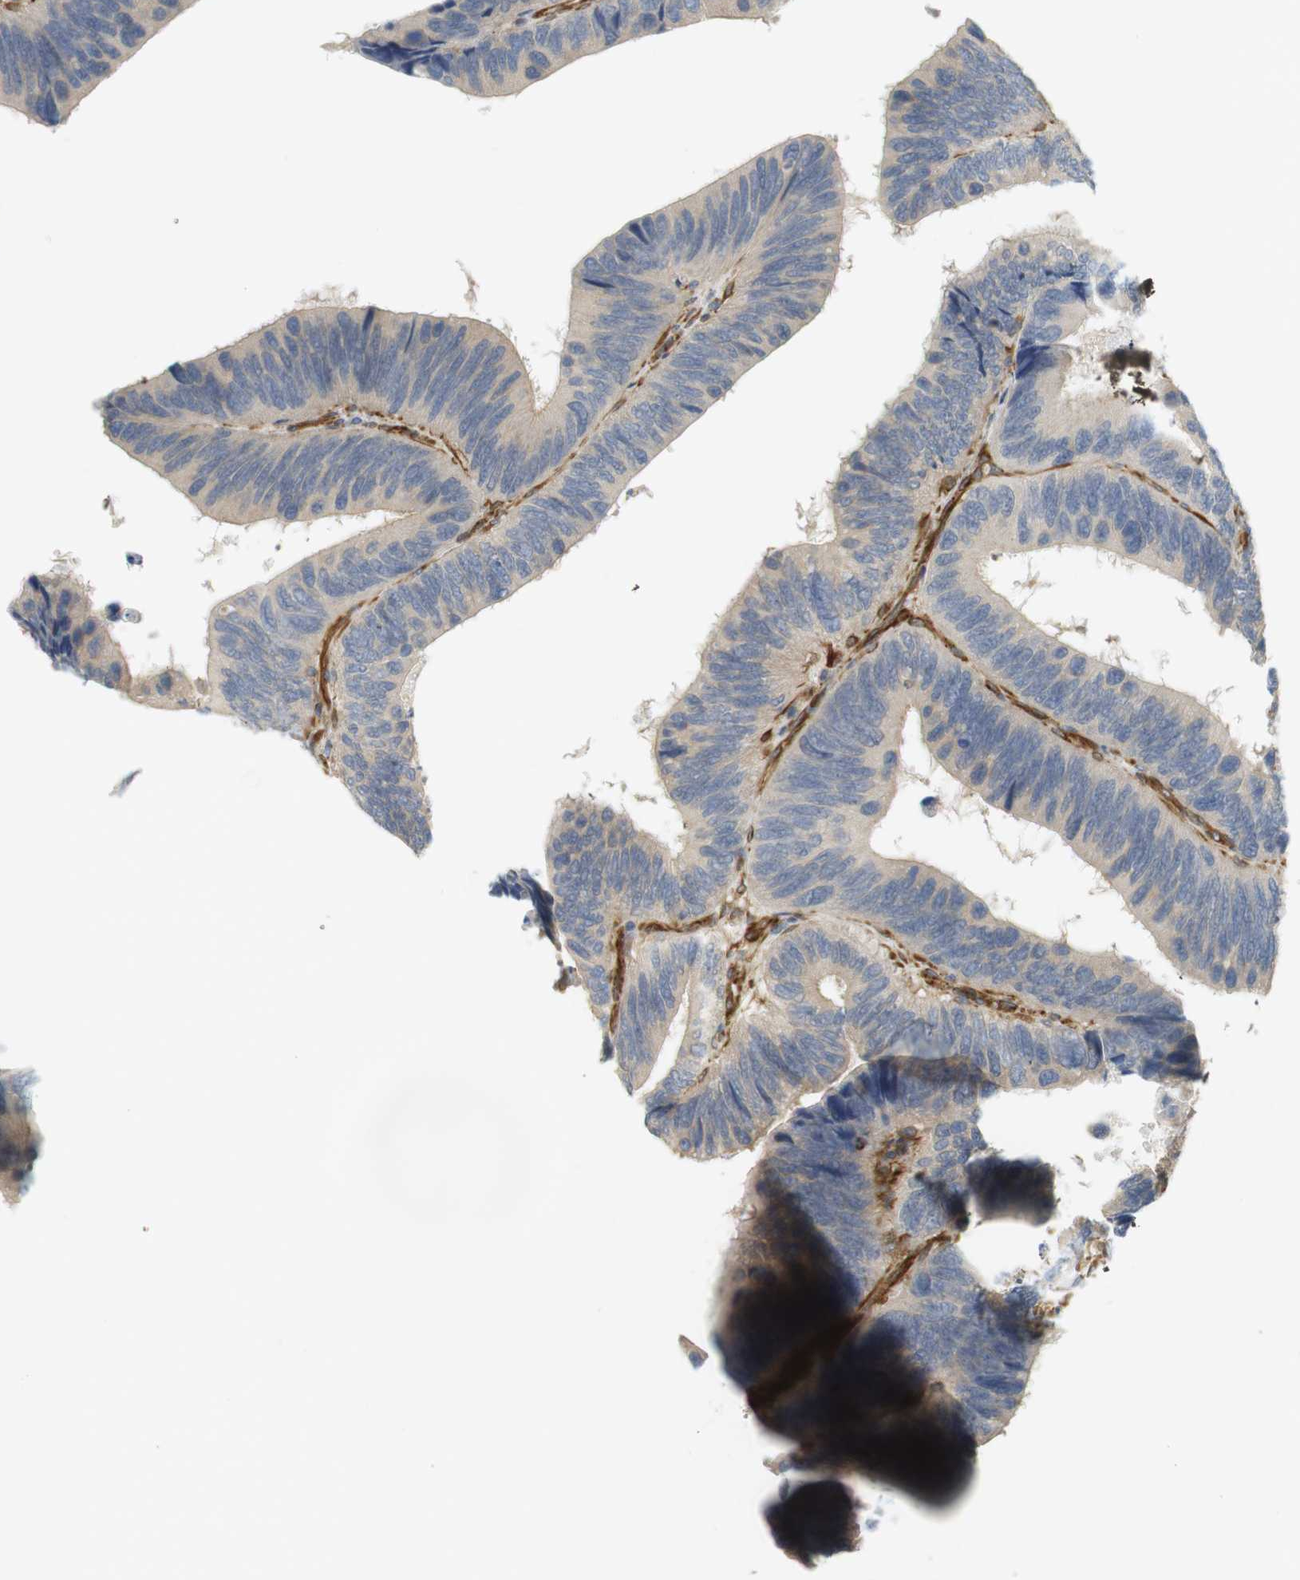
{"staining": {"intensity": "weak", "quantity": "25%-75%", "location": "cytoplasmic/membranous"}, "tissue": "colorectal cancer", "cell_type": "Tumor cells", "image_type": "cancer", "snomed": [{"axis": "morphology", "description": "Adenocarcinoma, NOS"}, {"axis": "topography", "description": "Colon"}], "caption": "IHC of human adenocarcinoma (colorectal) reveals low levels of weak cytoplasmic/membranous expression in about 25%-75% of tumor cells.", "gene": "CYTH3", "patient": {"sex": "male", "age": 72}}